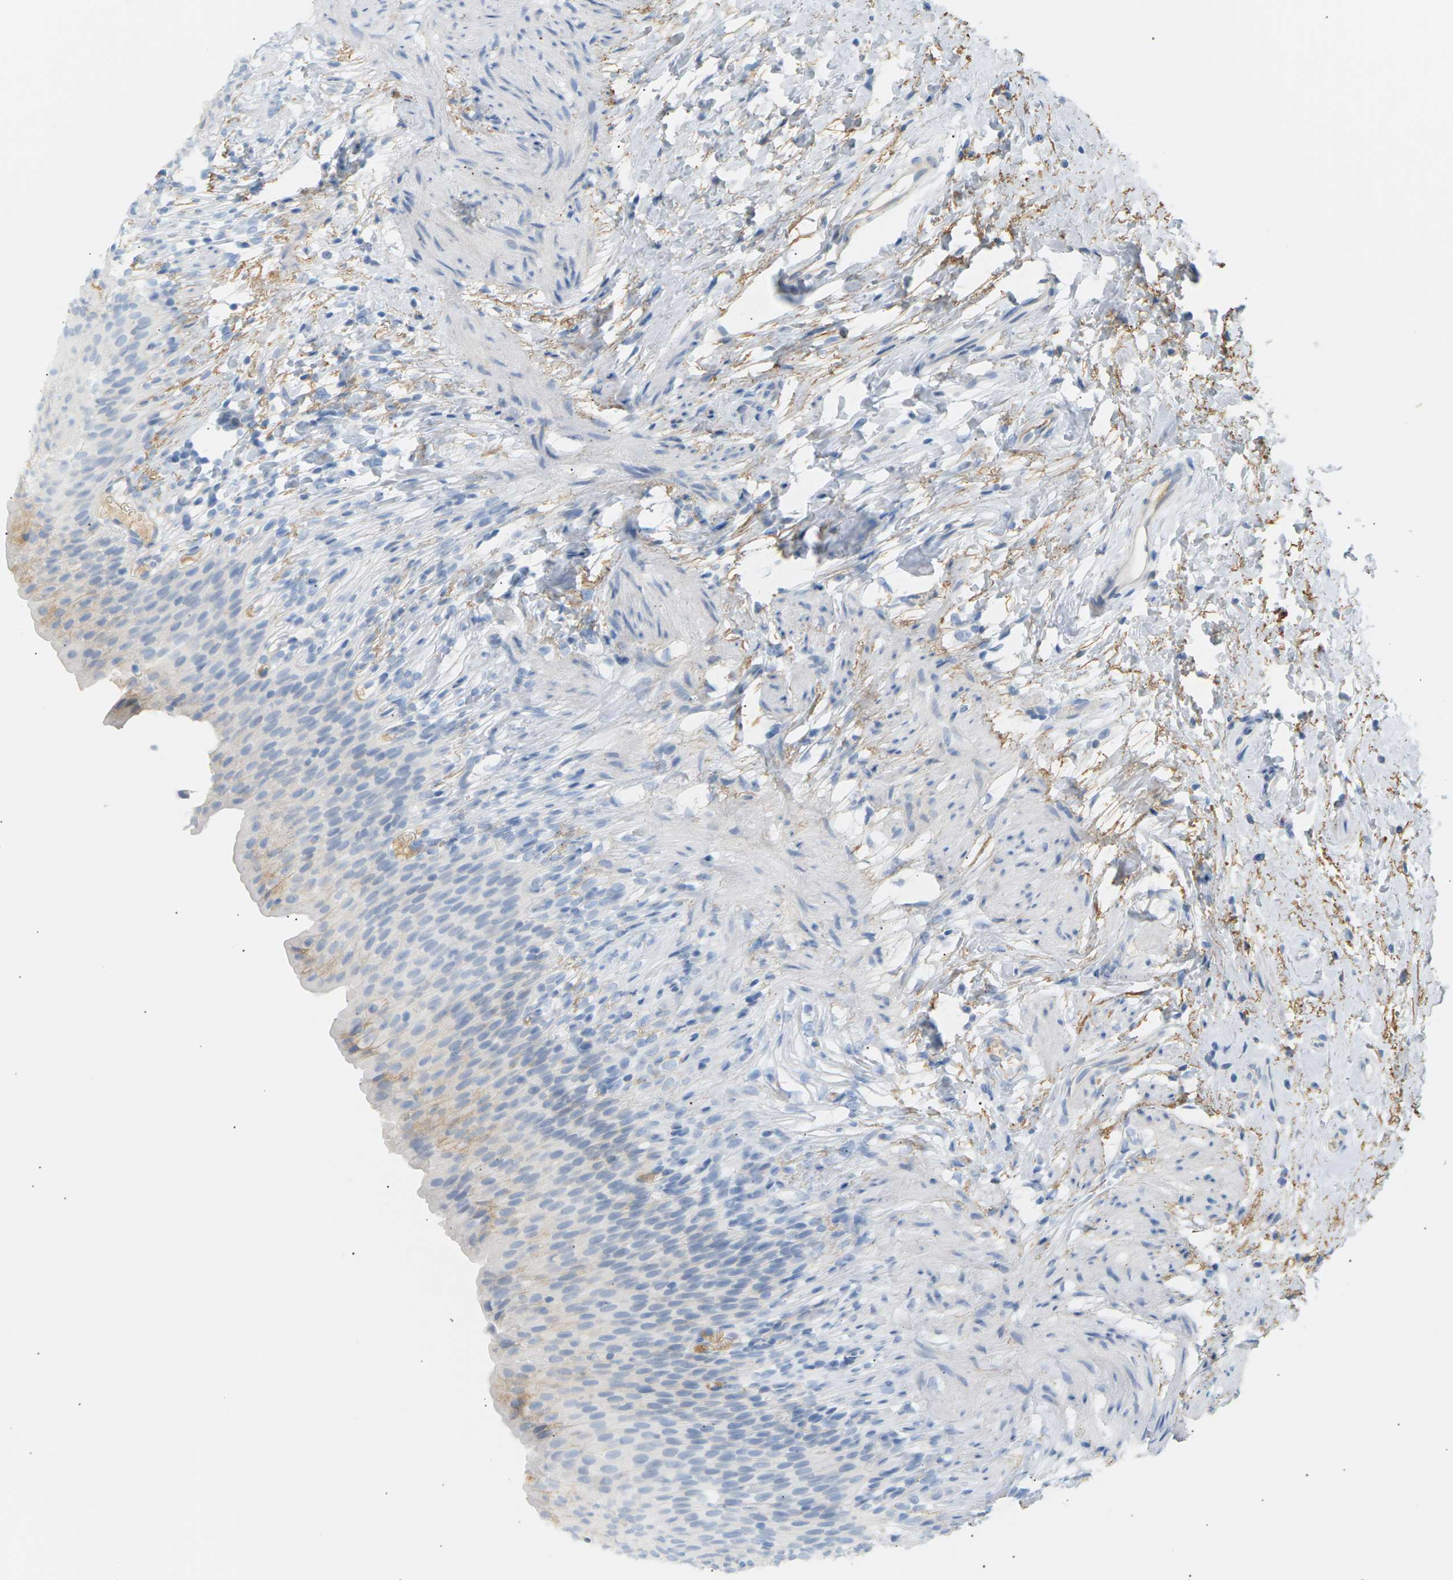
{"staining": {"intensity": "negative", "quantity": "none", "location": "none"}, "tissue": "urinary bladder", "cell_type": "Urothelial cells", "image_type": "normal", "snomed": [{"axis": "morphology", "description": "Normal tissue, NOS"}, {"axis": "topography", "description": "Urinary bladder"}], "caption": "Immunohistochemistry of unremarkable urinary bladder shows no expression in urothelial cells.", "gene": "CLU", "patient": {"sex": "female", "age": 79}}